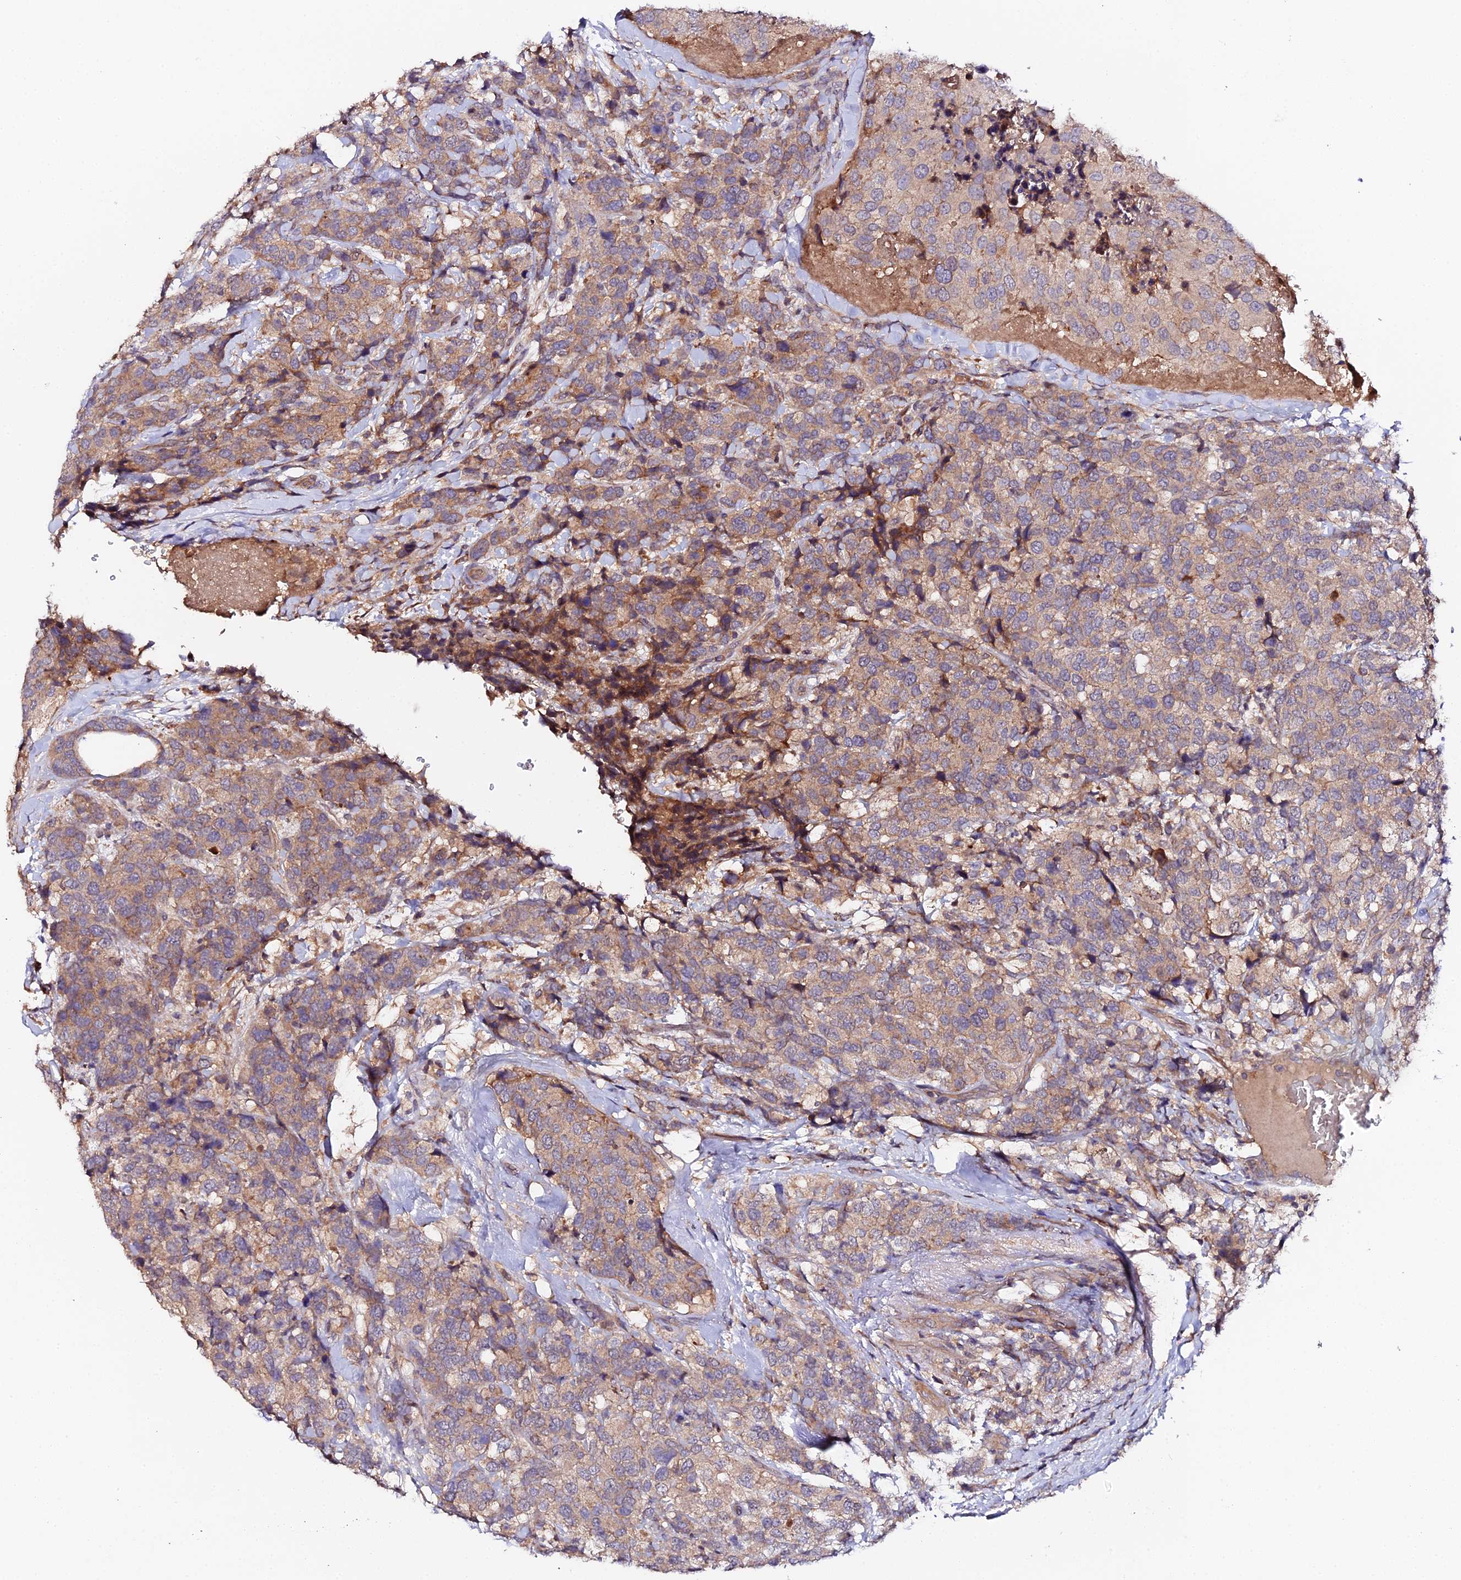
{"staining": {"intensity": "moderate", "quantity": ">75%", "location": "cytoplasmic/membranous"}, "tissue": "breast cancer", "cell_type": "Tumor cells", "image_type": "cancer", "snomed": [{"axis": "morphology", "description": "Lobular carcinoma"}, {"axis": "topography", "description": "Breast"}], "caption": "The histopathology image reveals a brown stain indicating the presence of a protein in the cytoplasmic/membranous of tumor cells in lobular carcinoma (breast).", "gene": "TRIM26", "patient": {"sex": "female", "age": 59}}